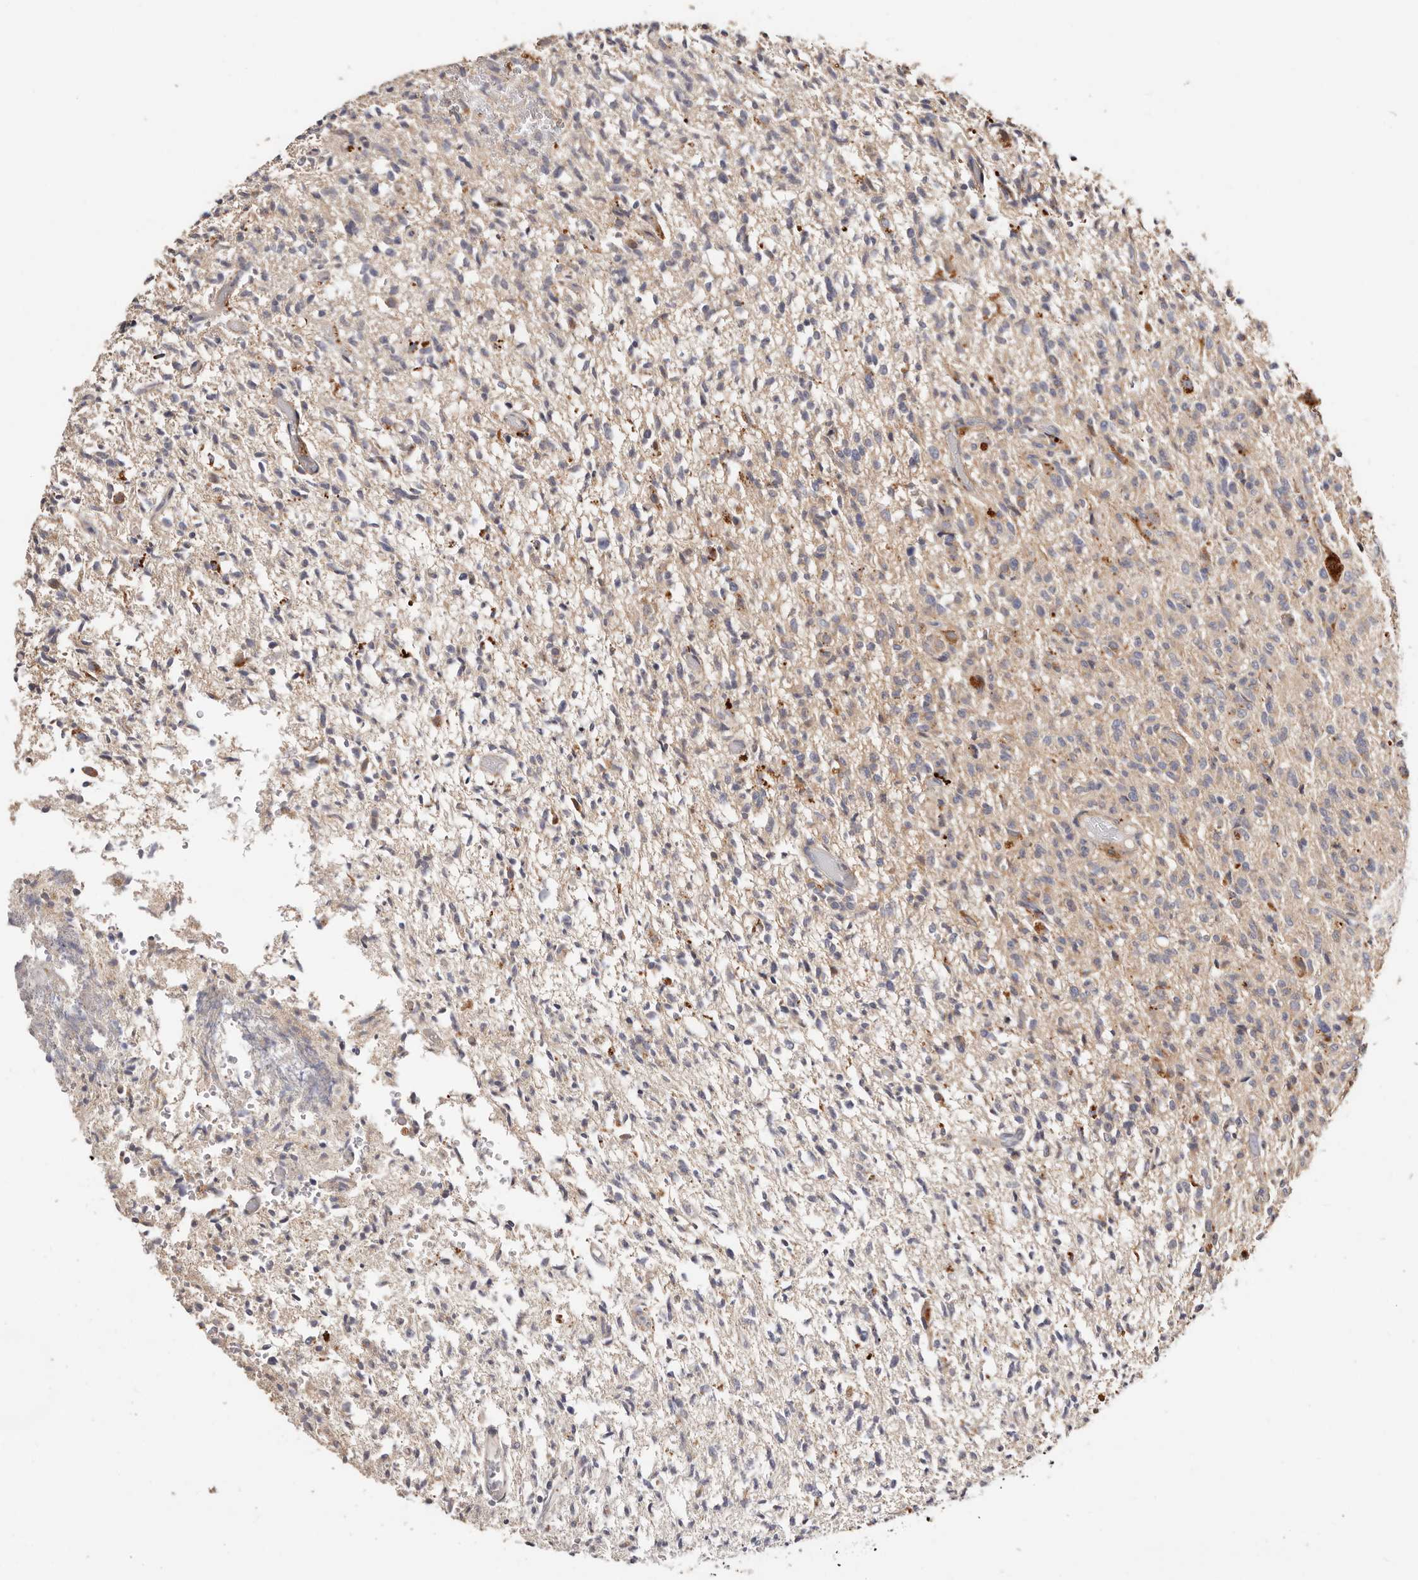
{"staining": {"intensity": "weak", "quantity": "25%-75%", "location": "cytoplasmic/membranous"}, "tissue": "glioma", "cell_type": "Tumor cells", "image_type": "cancer", "snomed": [{"axis": "morphology", "description": "Glioma, malignant, High grade"}, {"axis": "topography", "description": "Brain"}], "caption": "IHC staining of glioma, which displays low levels of weak cytoplasmic/membranous positivity in approximately 25%-75% of tumor cells indicating weak cytoplasmic/membranous protein expression. The staining was performed using DAB (3,3'-diaminobenzidine) (brown) for protein detection and nuclei were counterstained in hematoxylin (blue).", "gene": "USP33", "patient": {"sex": "female", "age": 57}}